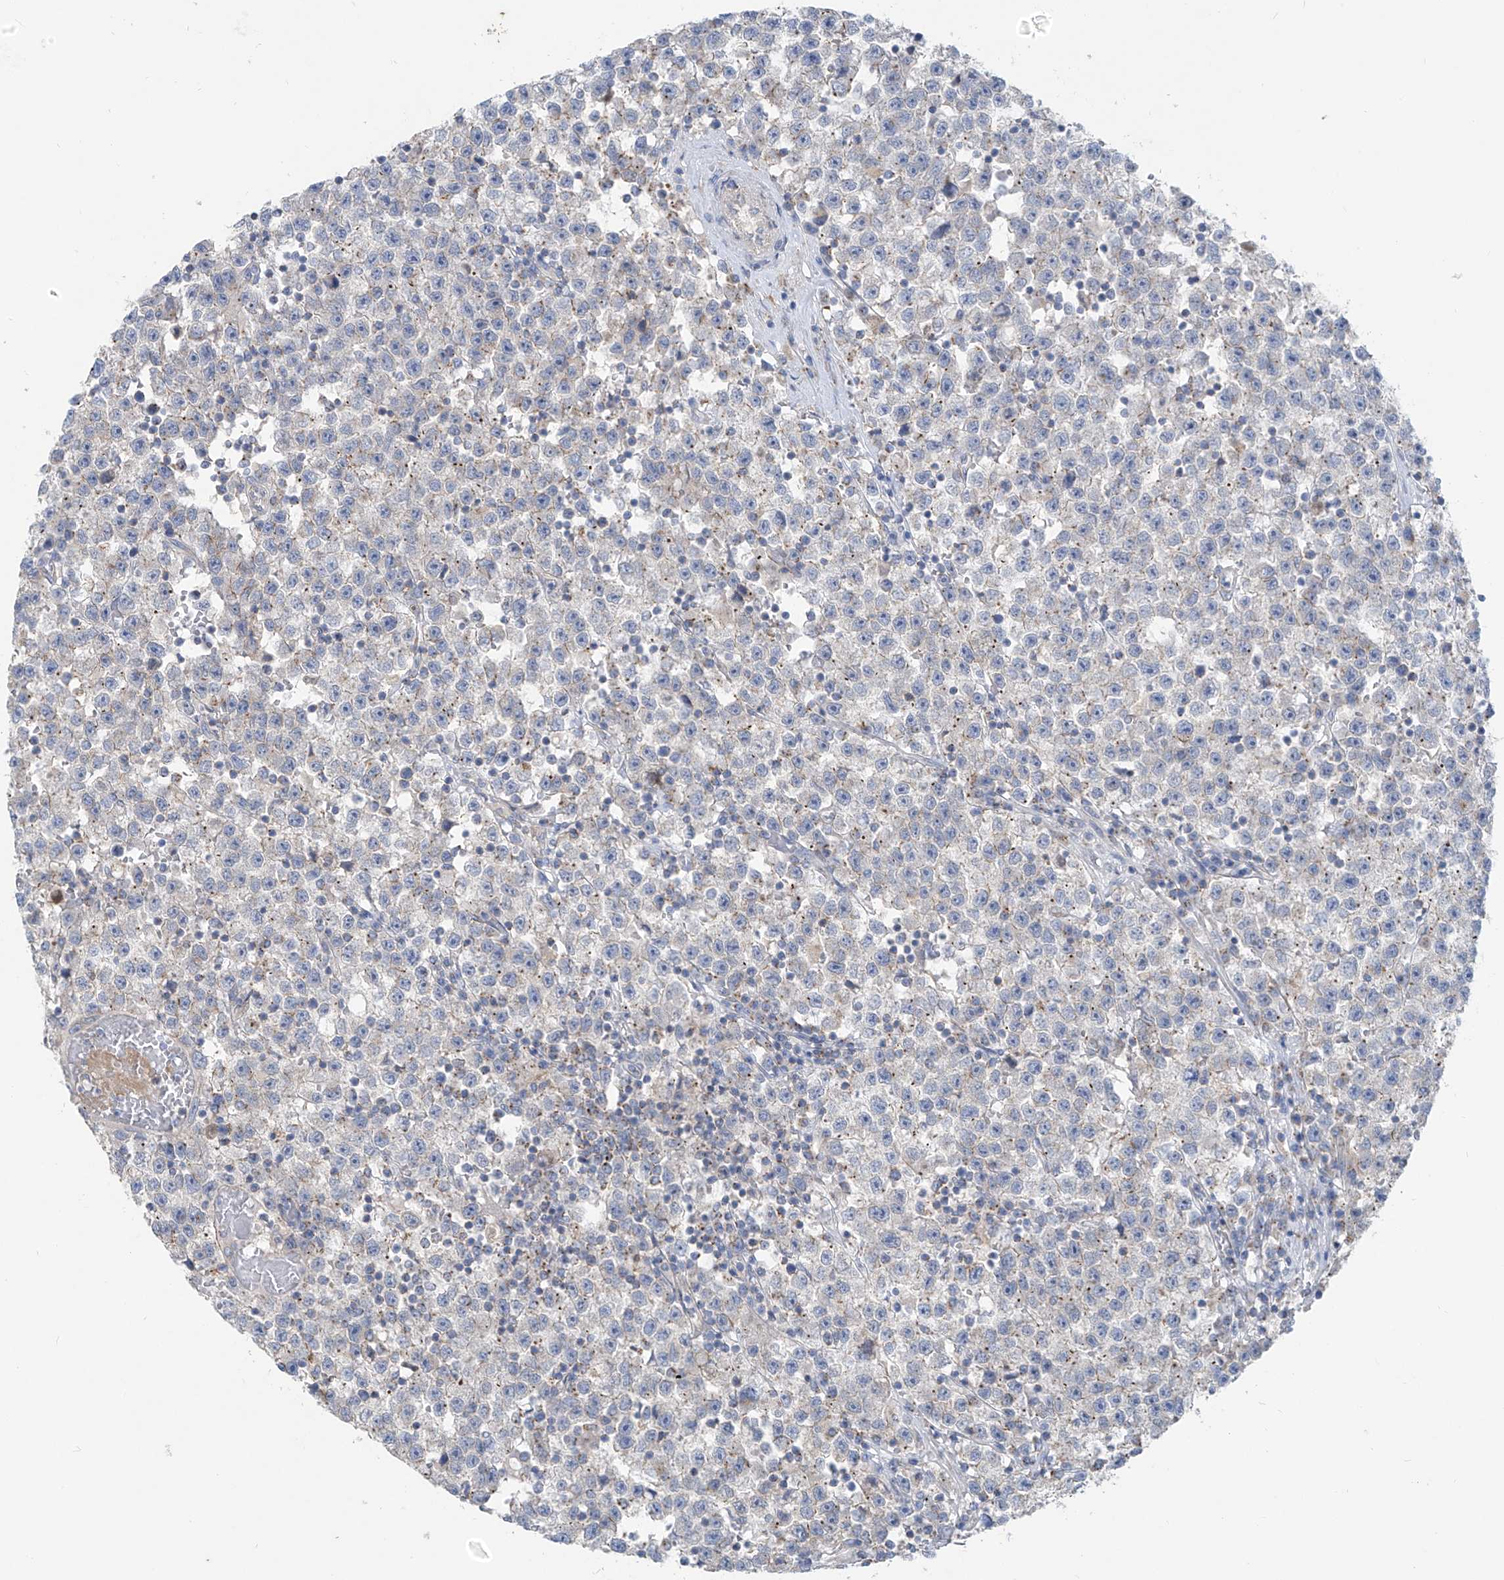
{"staining": {"intensity": "moderate", "quantity": "<25%", "location": "cytoplasmic/membranous,nuclear"}, "tissue": "testis cancer", "cell_type": "Tumor cells", "image_type": "cancer", "snomed": [{"axis": "morphology", "description": "Seminoma, NOS"}, {"axis": "topography", "description": "Testis"}], "caption": "The immunohistochemical stain highlights moderate cytoplasmic/membranous and nuclear expression in tumor cells of seminoma (testis) tissue.", "gene": "KRTAP25-1", "patient": {"sex": "male", "age": 22}}